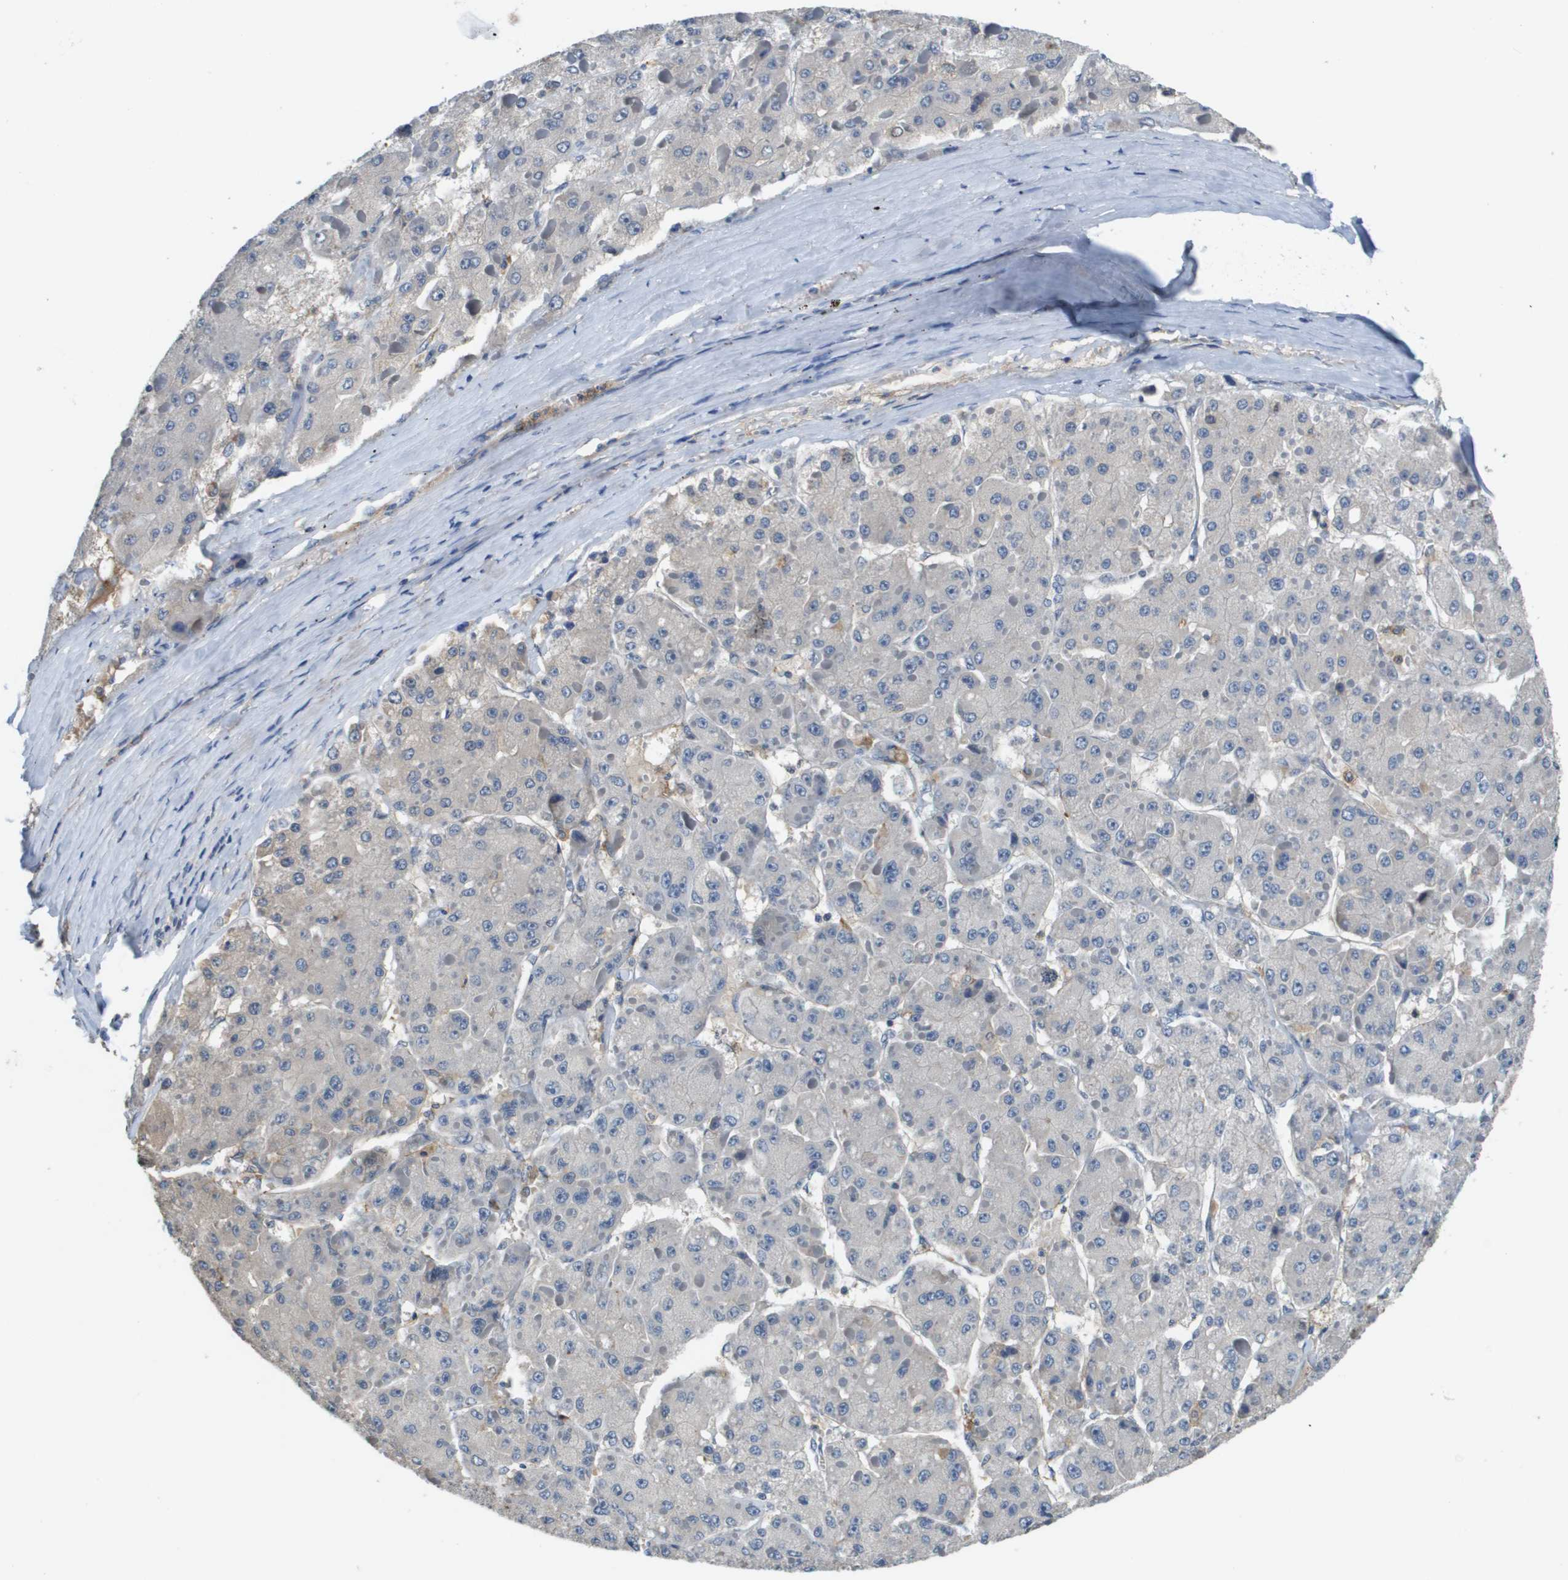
{"staining": {"intensity": "negative", "quantity": "none", "location": "none"}, "tissue": "liver cancer", "cell_type": "Tumor cells", "image_type": "cancer", "snomed": [{"axis": "morphology", "description": "Carcinoma, Hepatocellular, NOS"}, {"axis": "topography", "description": "Liver"}], "caption": "A high-resolution image shows immunohistochemistry (IHC) staining of liver cancer, which exhibits no significant expression in tumor cells.", "gene": "SLC16A3", "patient": {"sex": "female", "age": 73}}